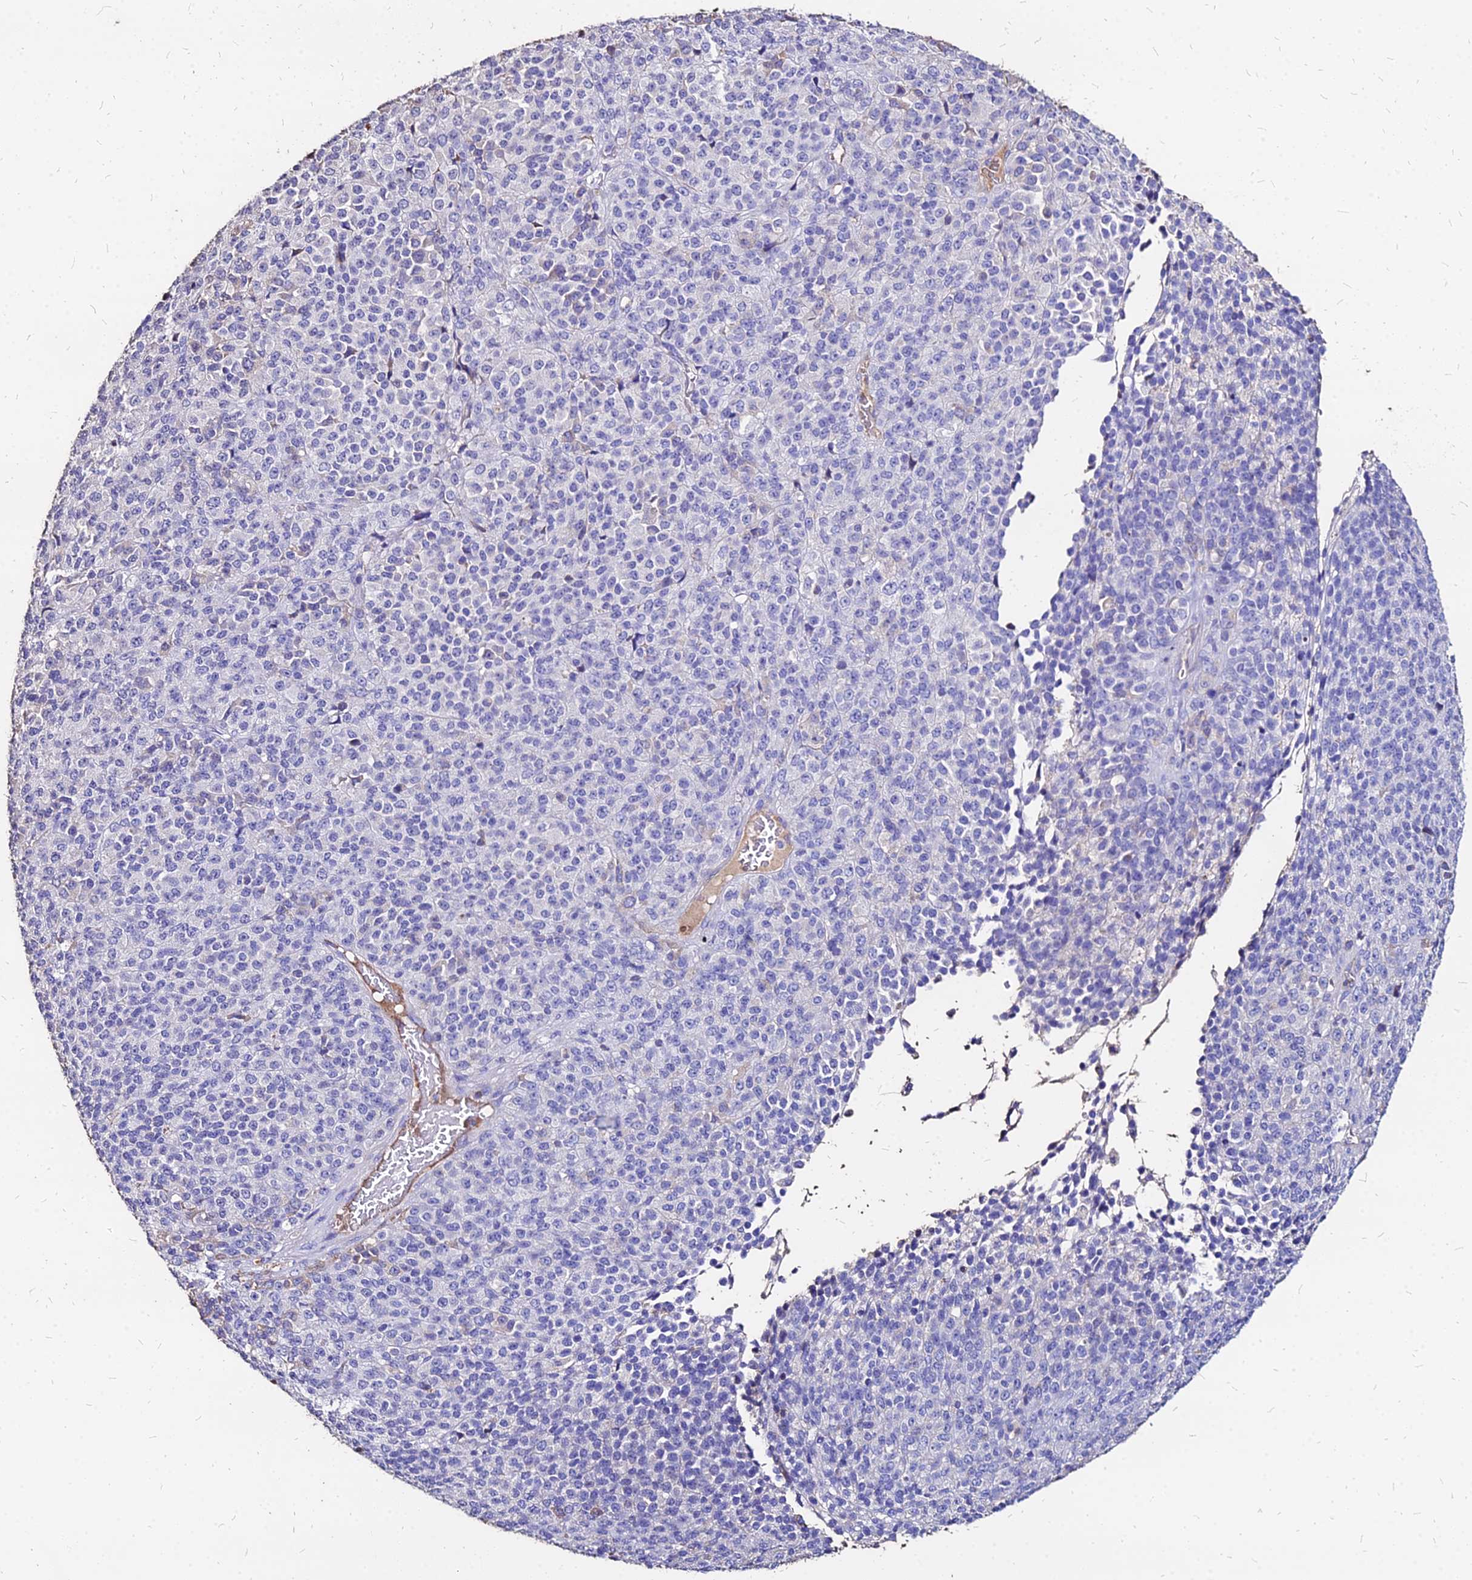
{"staining": {"intensity": "negative", "quantity": "none", "location": "none"}, "tissue": "melanoma", "cell_type": "Tumor cells", "image_type": "cancer", "snomed": [{"axis": "morphology", "description": "Malignant melanoma, Metastatic site"}, {"axis": "topography", "description": "Brain"}], "caption": "This is an IHC image of human malignant melanoma (metastatic site). There is no positivity in tumor cells.", "gene": "NME5", "patient": {"sex": "female", "age": 56}}